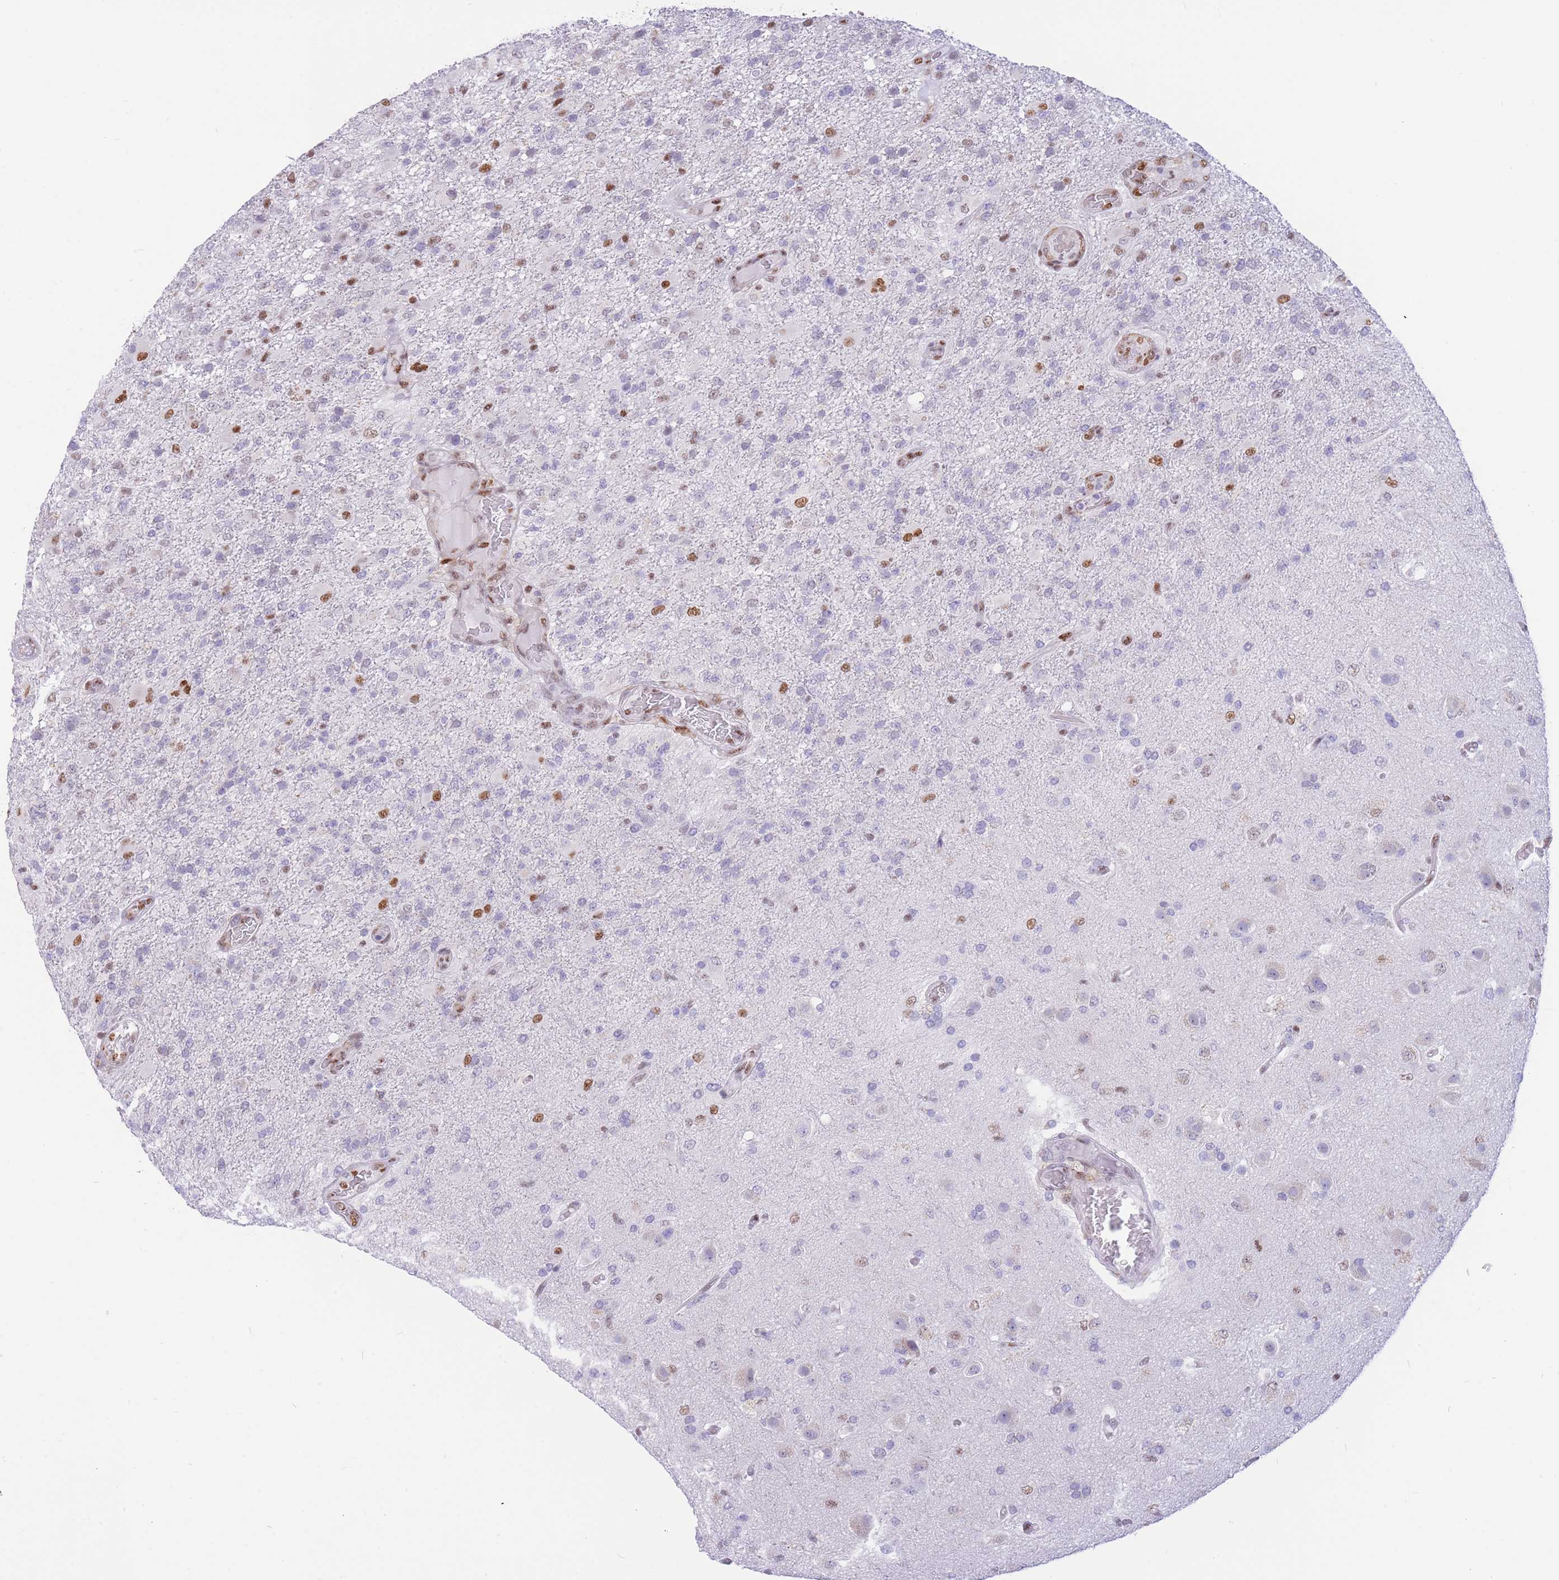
{"staining": {"intensity": "moderate", "quantity": "<25%", "location": "nuclear"}, "tissue": "glioma", "cell_type": "Tumor cells", "image_type": "cancer", "snomed": [{"axis": "morphology", "description": "Glioma, malignant, High grade"}, {"axis": "topography", "description": "Brain"}], "caption": "Immunohistochemistry (IHC) (DAB) staining of human glioma demonstrates moderate nuclear protein expression in approximately <25% of tumor cells. (DAB IHC with brightfield microscopy, high magnification).", "gene": "FAM153A", "patient": {"sex": "female", "age": 74}}